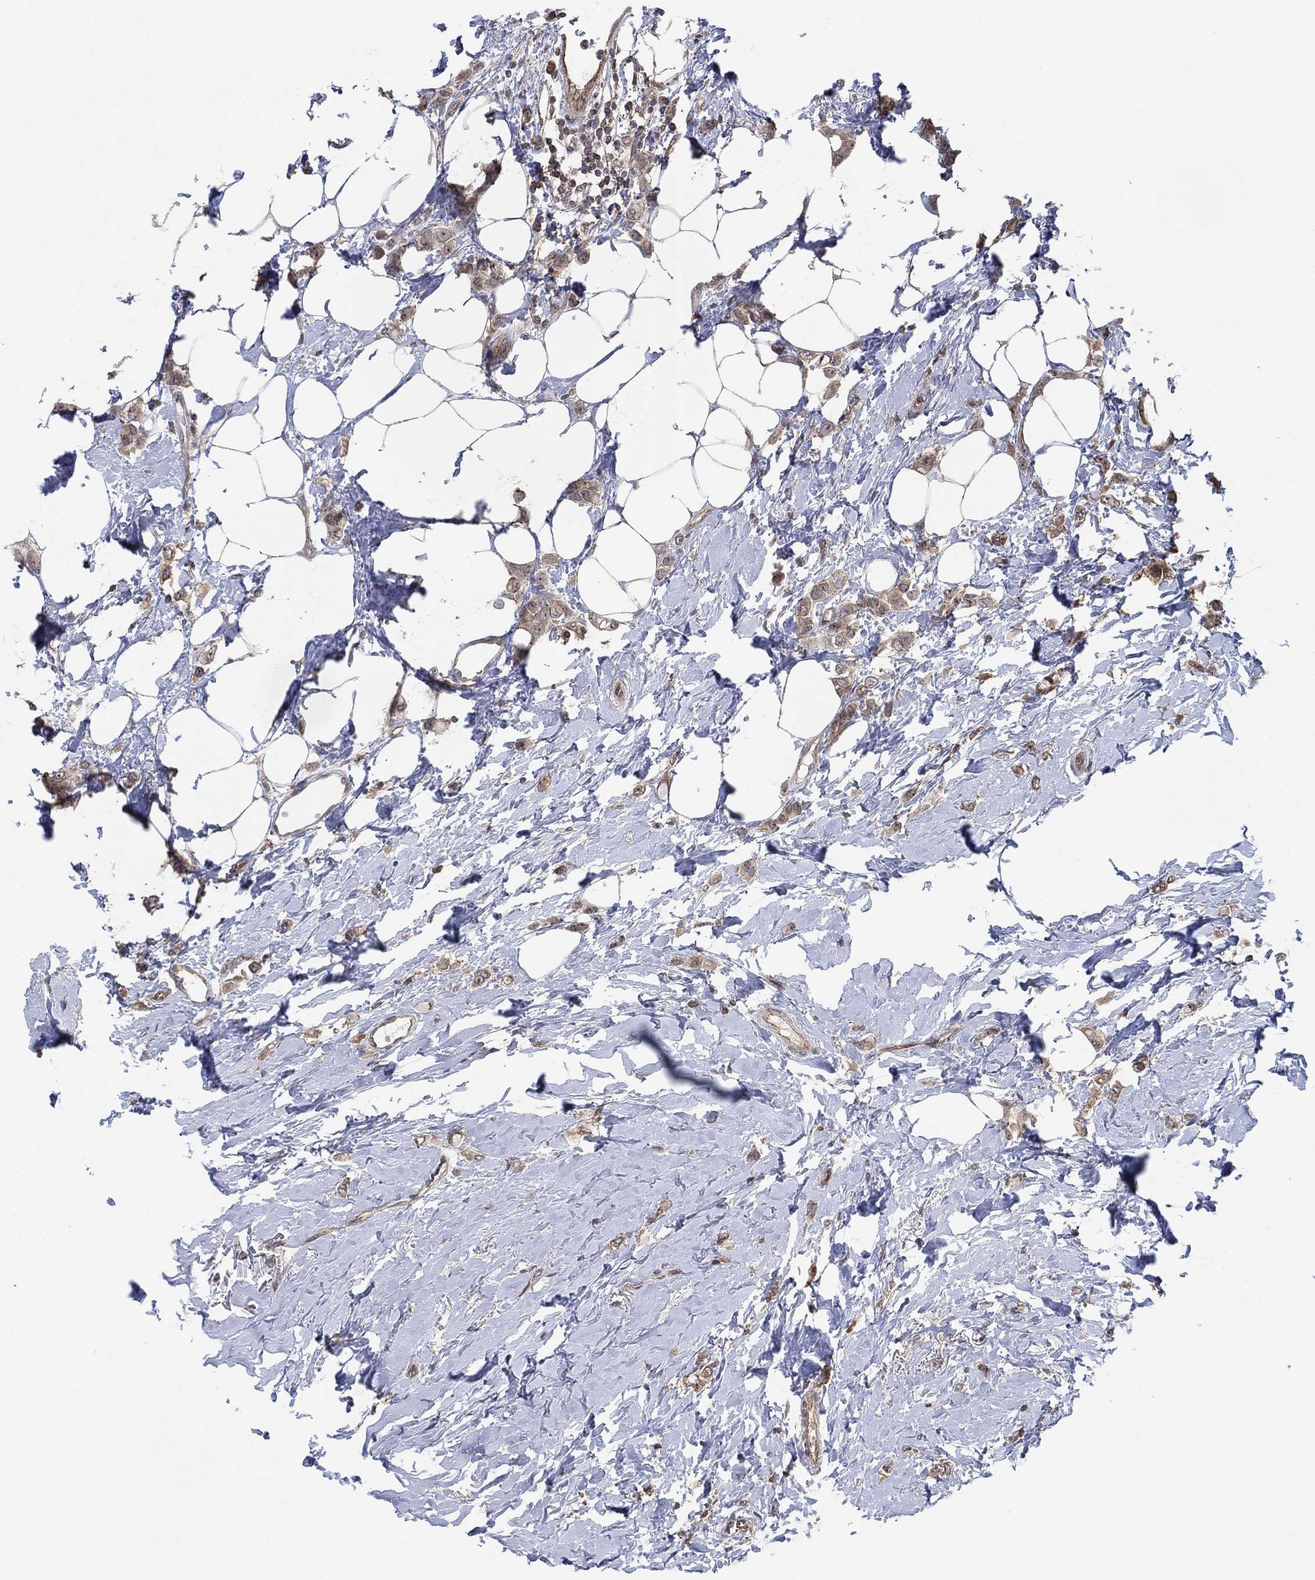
{"staining": {"intensity": "weak", "quantity": "25%-75%", "location": "cytoplasmic/membranous"}, "tissue": "breast cancer", "cell_type": "Tumor cells", "image_type": "cancer", "snomed": [{"axis": "morphology", "description": "Lobular carcinoma"}, {"axis": "topography", "description": "Breast"}], "caption": "Breast cancer stained for a protein displays weak cytoplasmic/membranous positivity in tumor cells.", "gene": "TMCO1", "patient": {"sex": "female", "age": 66}}